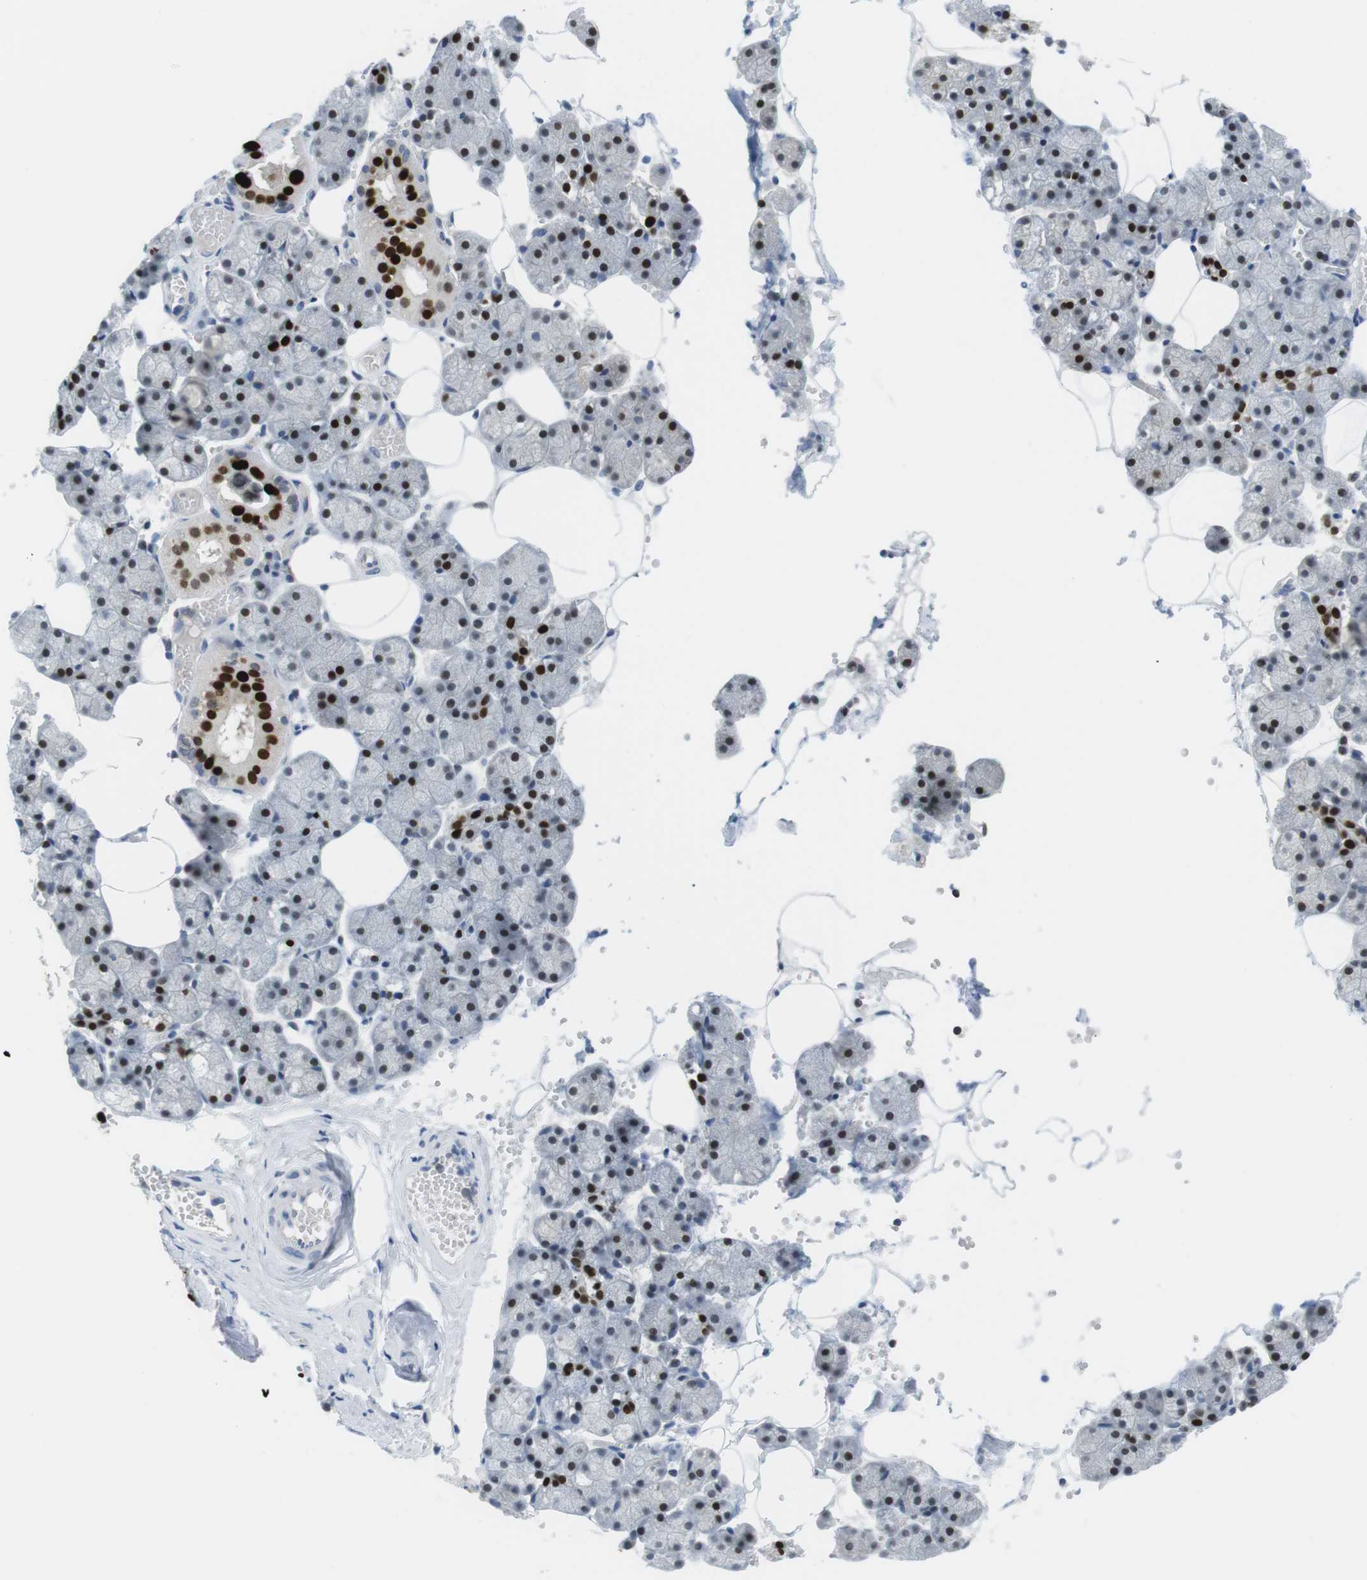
{"staining": {"intensity": "strong", "quantity": "25%-75%", "location": "nuclear"}, "tissue": "salivary gland", "cell_type": "Glandular cells", "image_type": "normal", "snomed": [{"axis": "morphology", "description": "Normal tissue, NOS"}, {"axis": "topography", "description": "Salivary gland"}], "caption": "Protein staining displays strong nuclear expression in about 25%-75% of glandular cells in benign salivary gland.", "gene": "RCC1", "patient": {"sex": "male", "age": 62}}